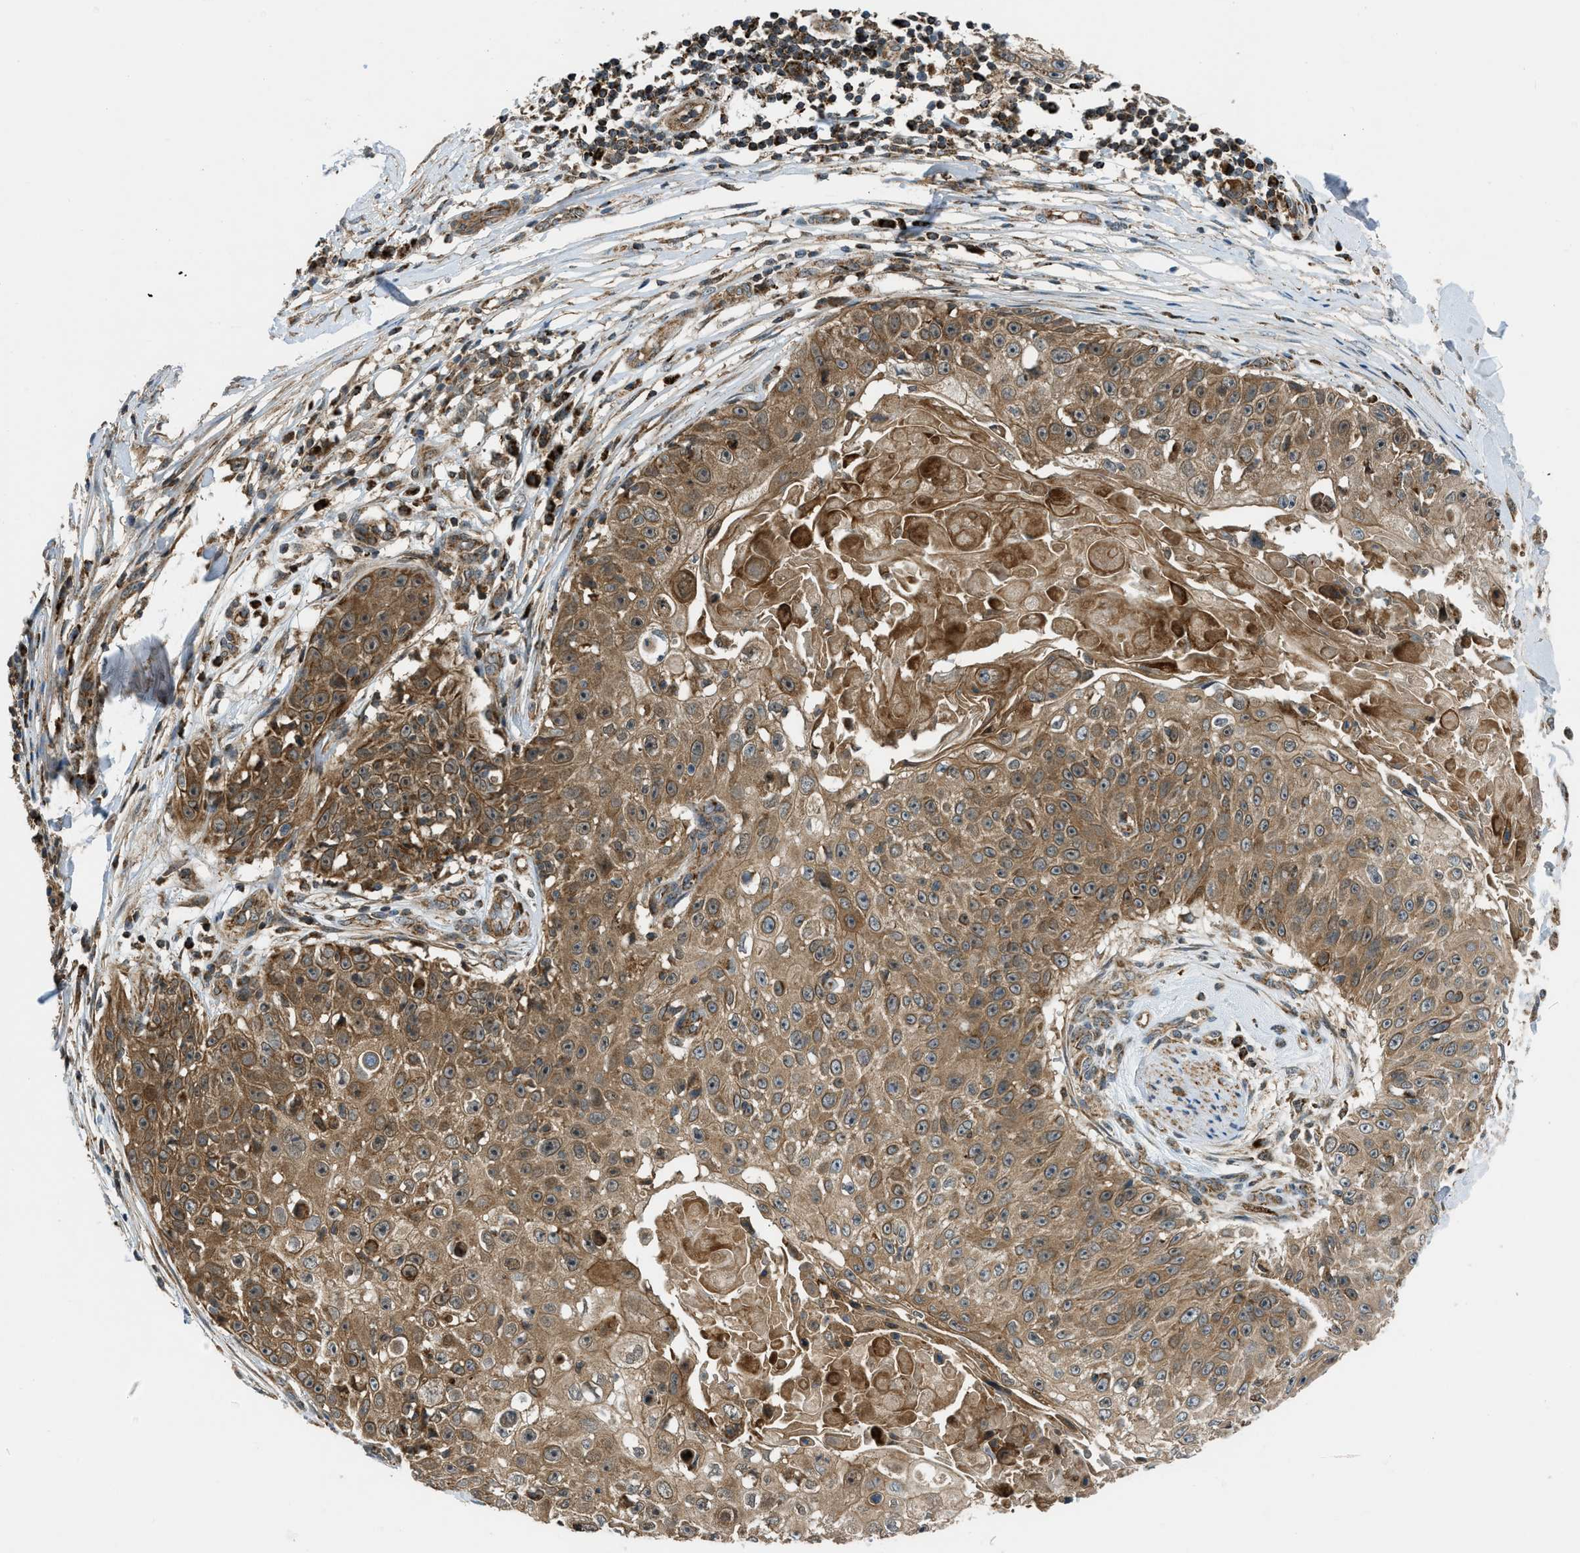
{"staining": {"intensity": "moderate", "quantity": ">75%", "location": "cytoplasmic/membranous"}, "tissue": "skin cancer", "cell_type": "Tumor cells", "image_type": "cancer", "snomed": [{"axis": "morphology", "description": "Squamous cell carcinoma, NOS"}, {"axis": "topography", "description": "Skin"}], "caption": "The immunohistochemical stain shows moderate cytoplasmic/membranous staining in tumor cells of skin cancer (squamous cell carcinoma) tissue. The staining was performed using DAB to visualize the protein expression in brown, while the nuclei were stained in blue with hematoxylin (Magnification: 20x).", "gene": "SESN2", "patient": {"sex": "male", "age": 86}}